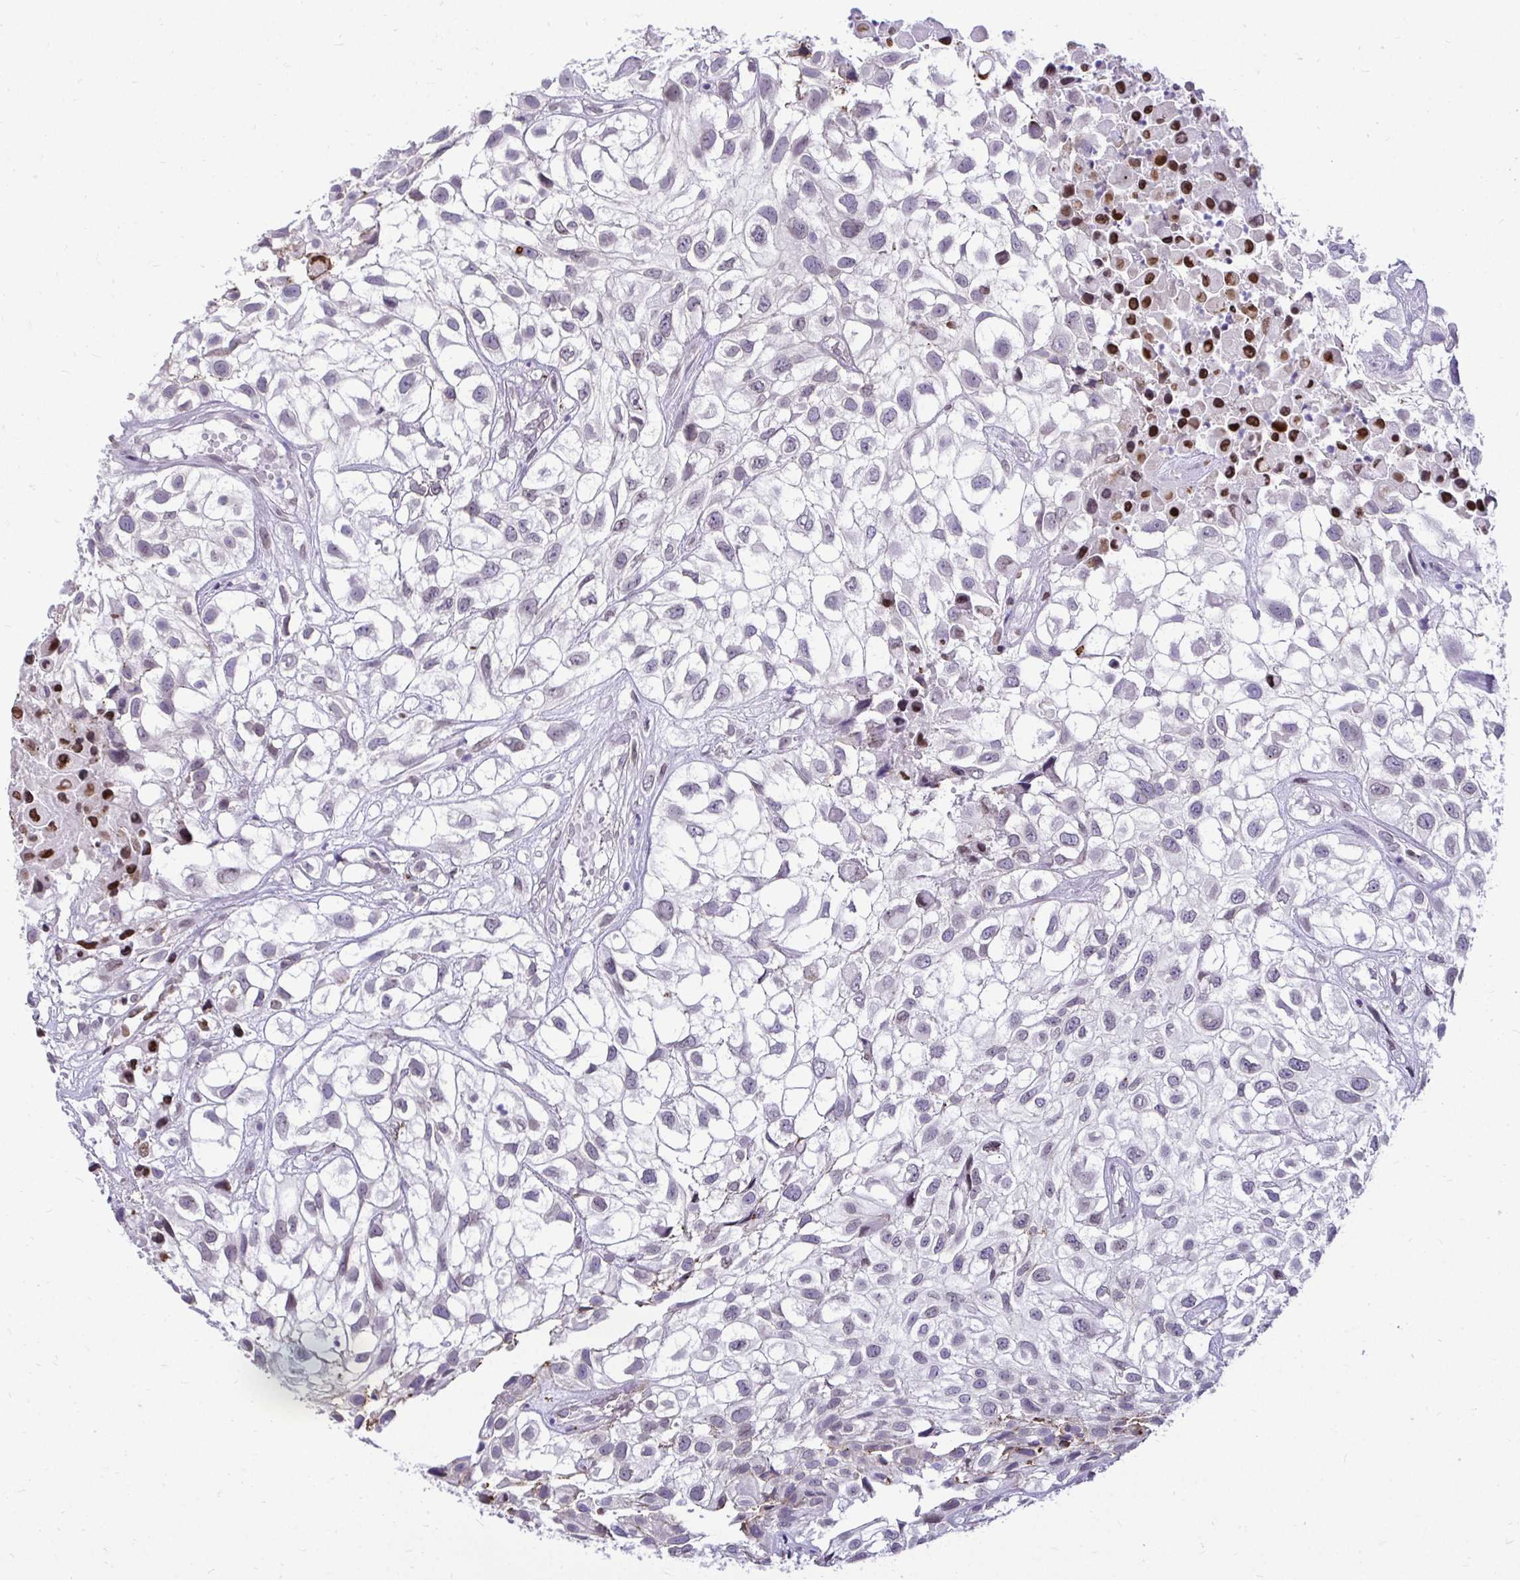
{"staining": {"intensity": "negative", "quantity": "none", "location": "none"}, "tissue": "urothelial cancer", "cell_type": "Tumor cells", "image_type": "cancer", "snomed": [{"axis": "morphology", "description": "Urothelial carcinoma, High grade"}, {"axis": "topography", "description": "Urinary bladder"}], "caption": "Histopathology image shows no significant protein positivity in tumor cells of urothelial cancer.", "gene": "BANF1", "patient": {"sex": "male", "age": 56}}